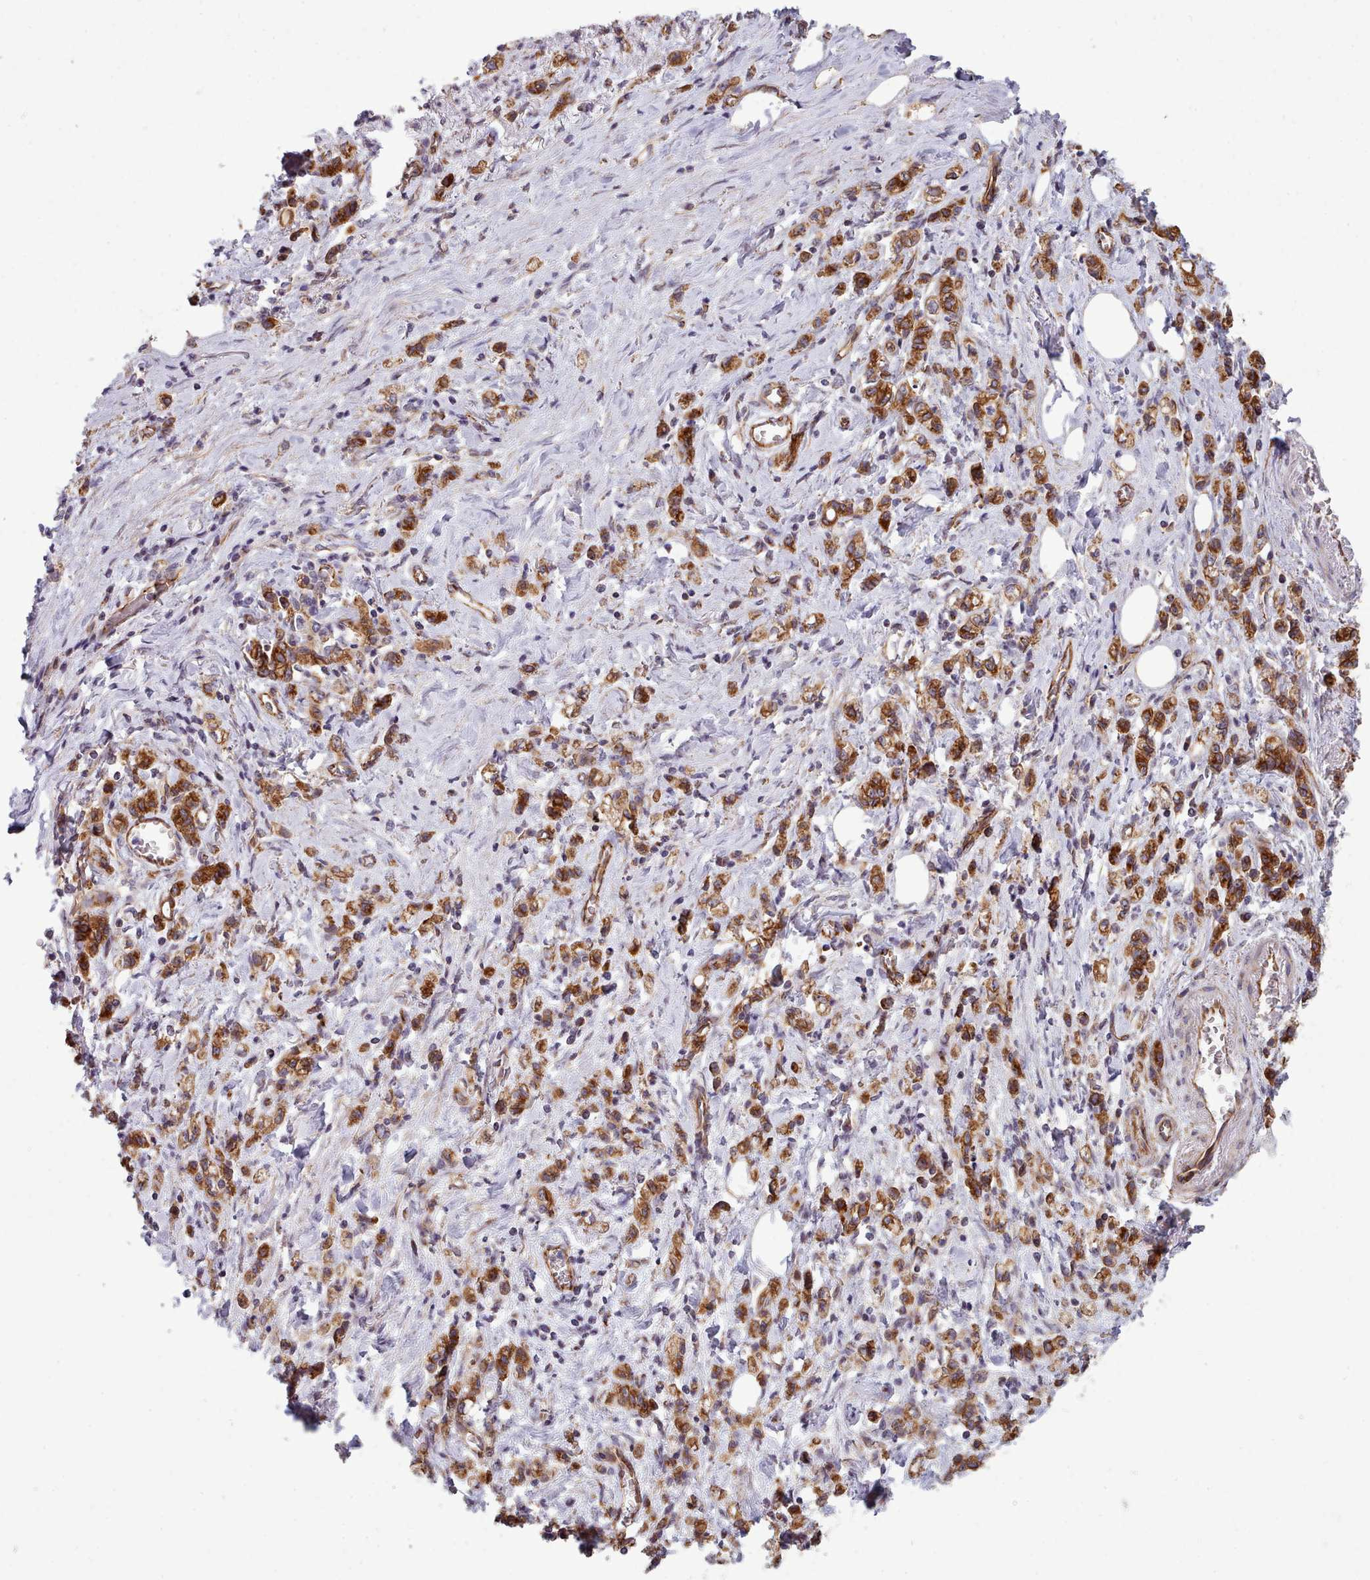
{"staining": {"intensity": "strong", "quantity": ">75%", "location": "cytoplasmic/membranous"}, "tissue": "stomach cancer", "cell_type": "Tumor cells", "image_type": "cancer", "snomed": [{"axis": "morphology", "description": "Adenocarcinoma, NOS"}, {"axis": "topography", "description": "Stomach"}], "caption": "About >75% of tumor cells in human adenocarcinoma (stomach) display strong cytoplasmic/membranous protein staining as visualized by brown immunohistochemical staining.", "gene": "MRPL46", "patient": {"sex": "male", "age": 77}}